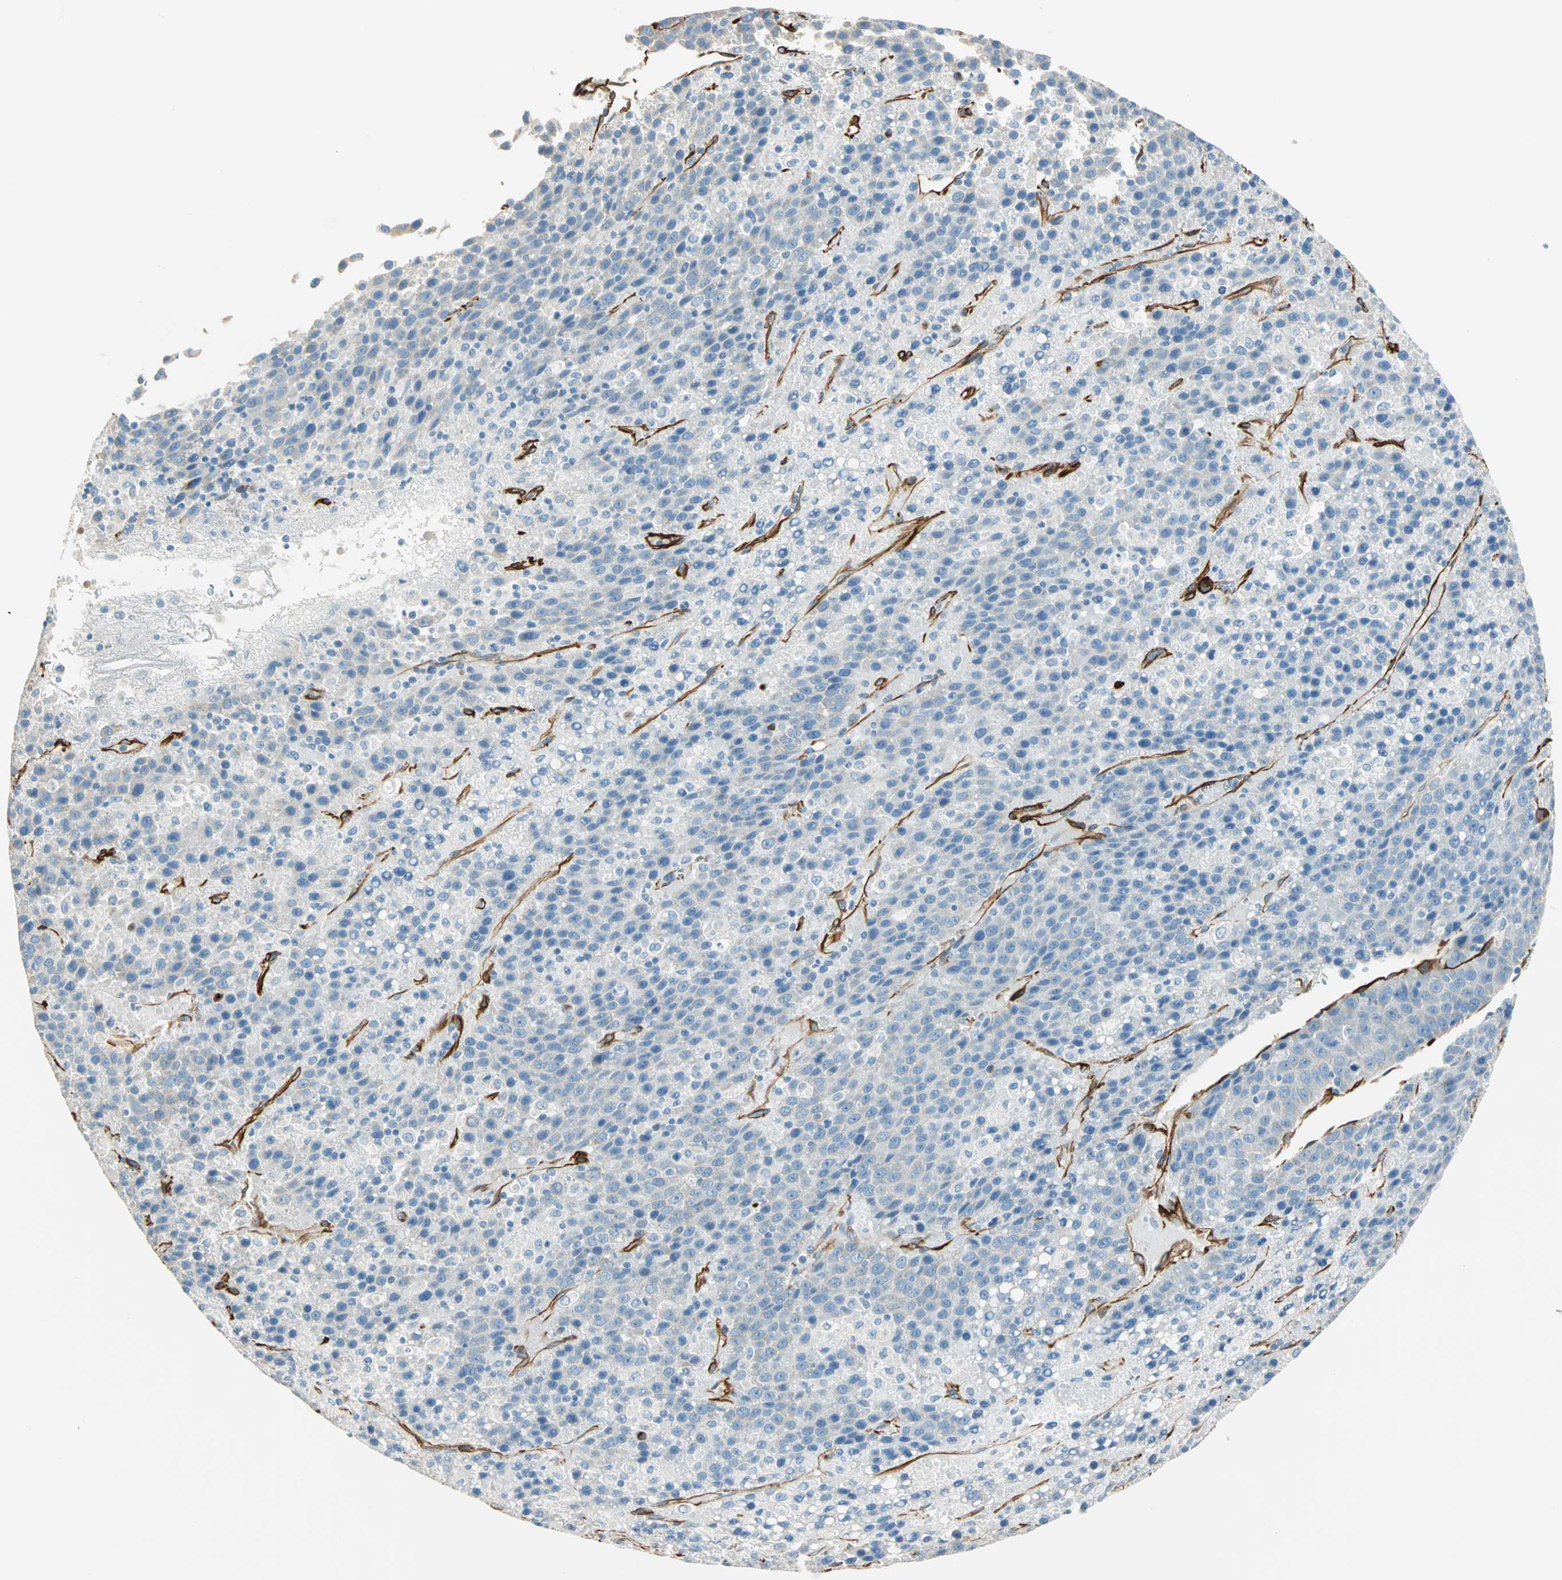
{"staining": {"intensity": "negative", "quantity": "none", "location": "none"}, "tissue": "liver cancer", "cell_type": "Tumor cells", "image_type": "cancer", "snomed": [{"axis": "morphology", "description": "Carcinoma, Hepatocellular, NOS"}, {"axis": "topography", "description": "Liver"}], "caption": "Liver hepatocellular carcinoma stained for a protein using IHC displays no staining tumor cells.", "gene": "NES", "patient": {"sex": "female", "age": 53}}